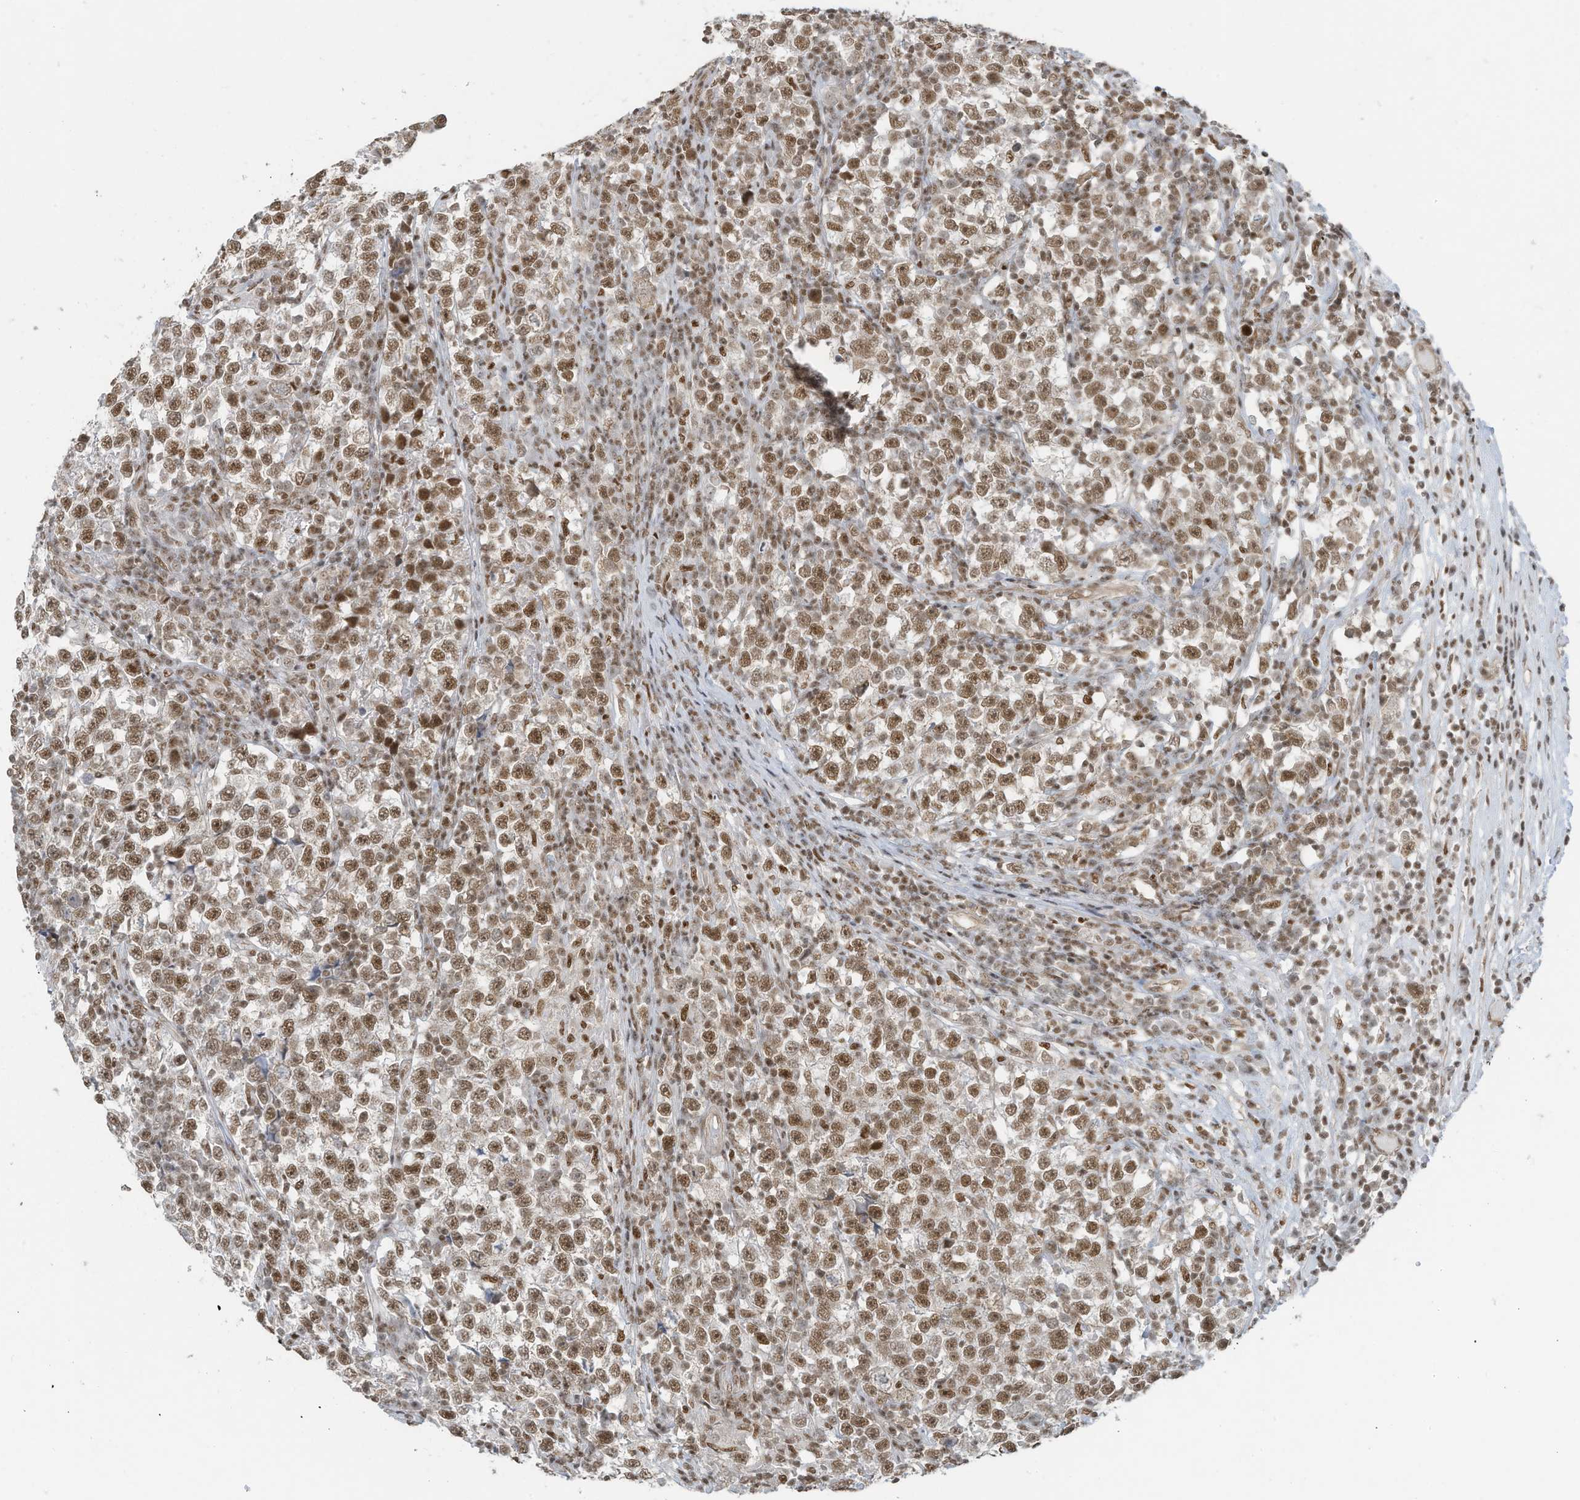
{"staining": {"intensity": "moderate", "quantity": ">75%", "location": "nuclear"}, "tissue": "testis cancer", "cell_type": "Tumor cells", "image_type": "cancer", "snomed": [{"axis": "morphology", "description": "Normal tissue, NOS"}, {"axis": "morphology", "description": "Seminoma, NOS"}, {"axis": "topography", "description": "Testis"}], "caption": "A high-resolution image shows IHC staining of seminoma (testis), which demonstrates moderate nuclear staining in about >75% of tumor cells.", "gene": "DBR1", "patient": {"sex": "male", "age": 43}}